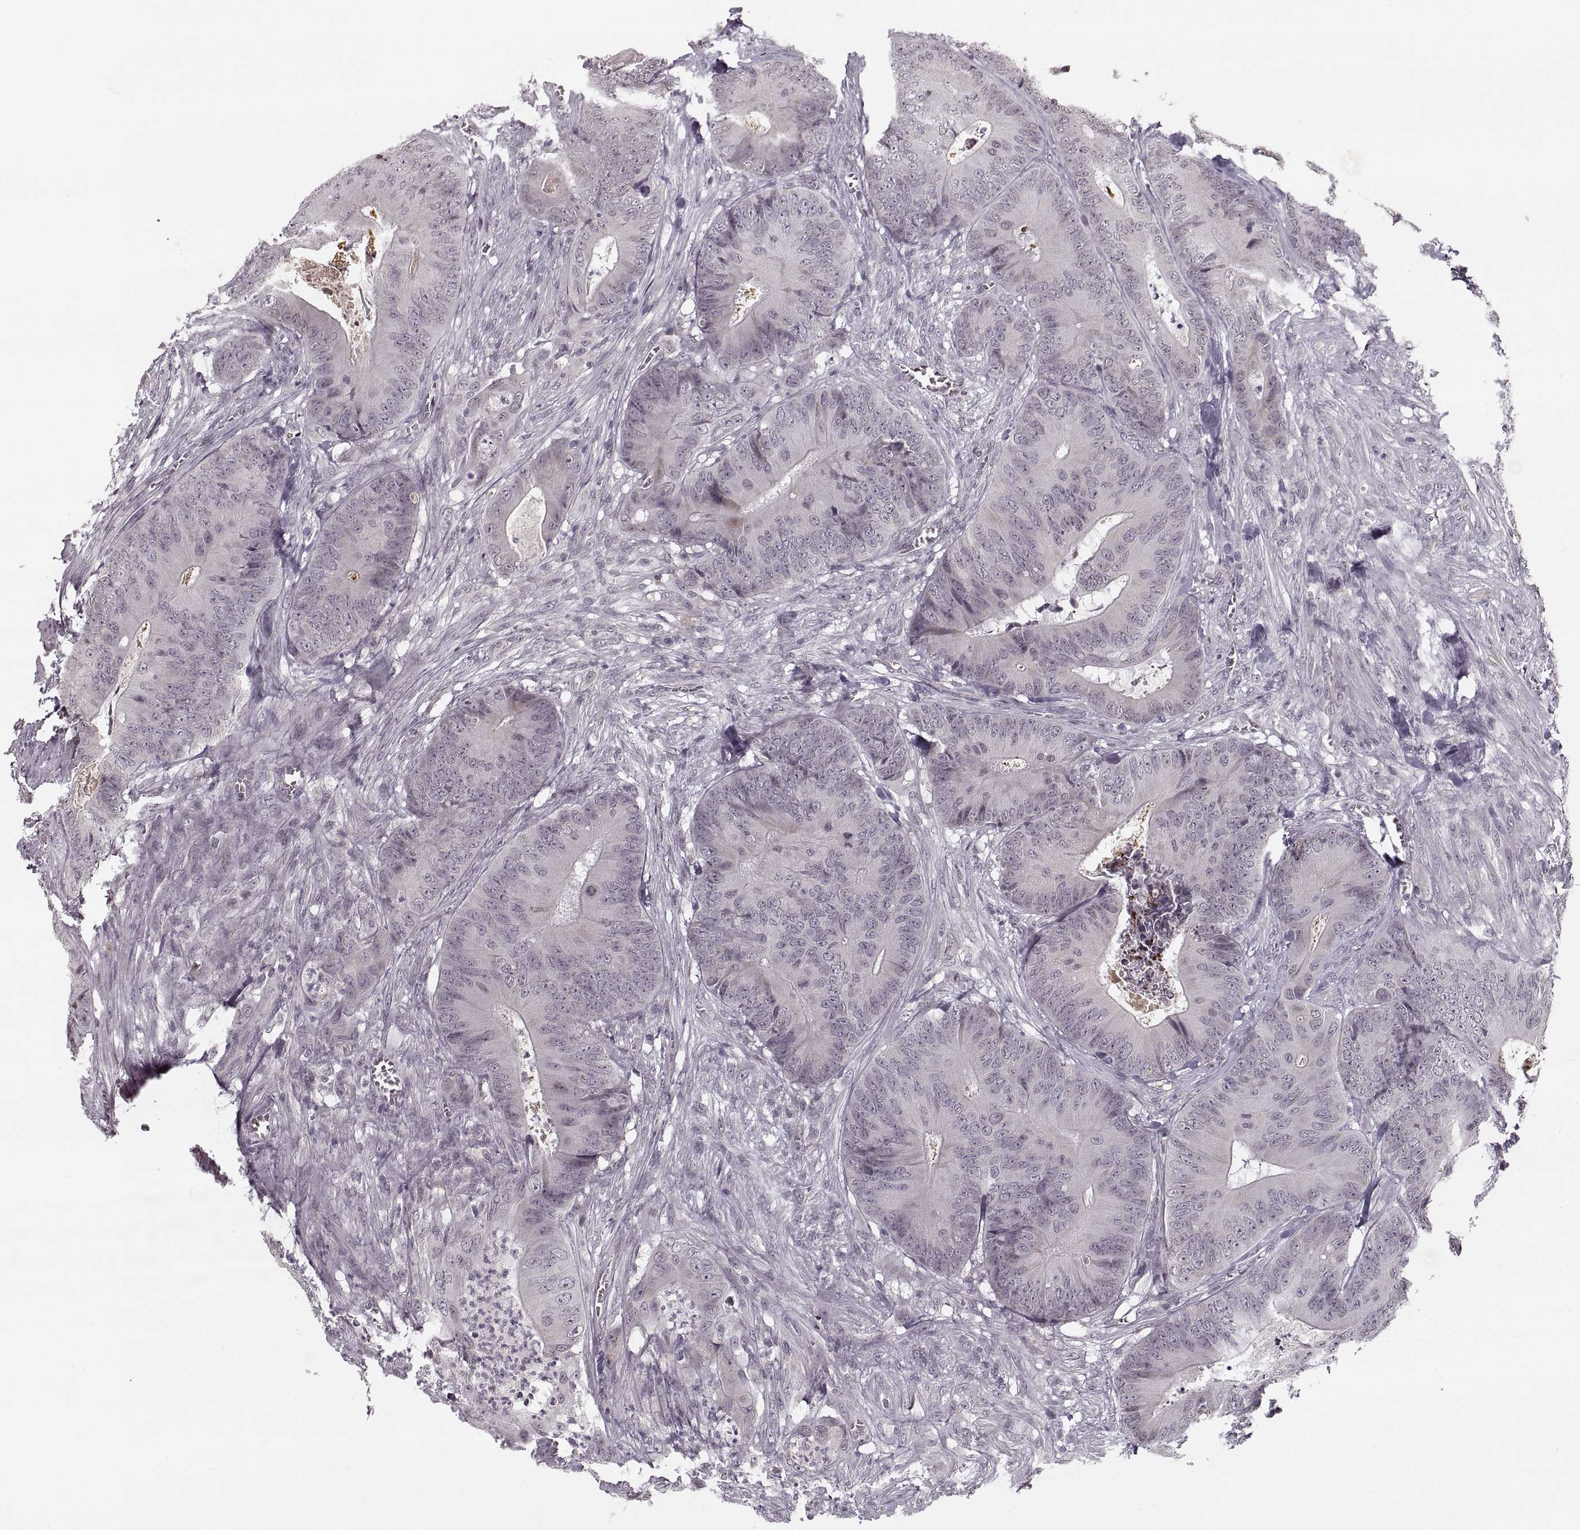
{"staining": {"intensity": "negative", "quantity": "none", "location": "none"}, "tissue": "colorectal cancer", "cell_type": "Tumor cells", "image_type": "cancer", "snomed": [{"axis": "morphology", "description": "Adenocarcinoma, NOS"}, {"axis": "topography", "description": "Colon"}], "caption": "An immunohistochemistry (IHC) histopathology image of colorectal cancer is shown. There is no staining in tumor cells of colorectal cancer.", "gene": "ASIC3", "patient": {"sex": "male", "age": 84}}